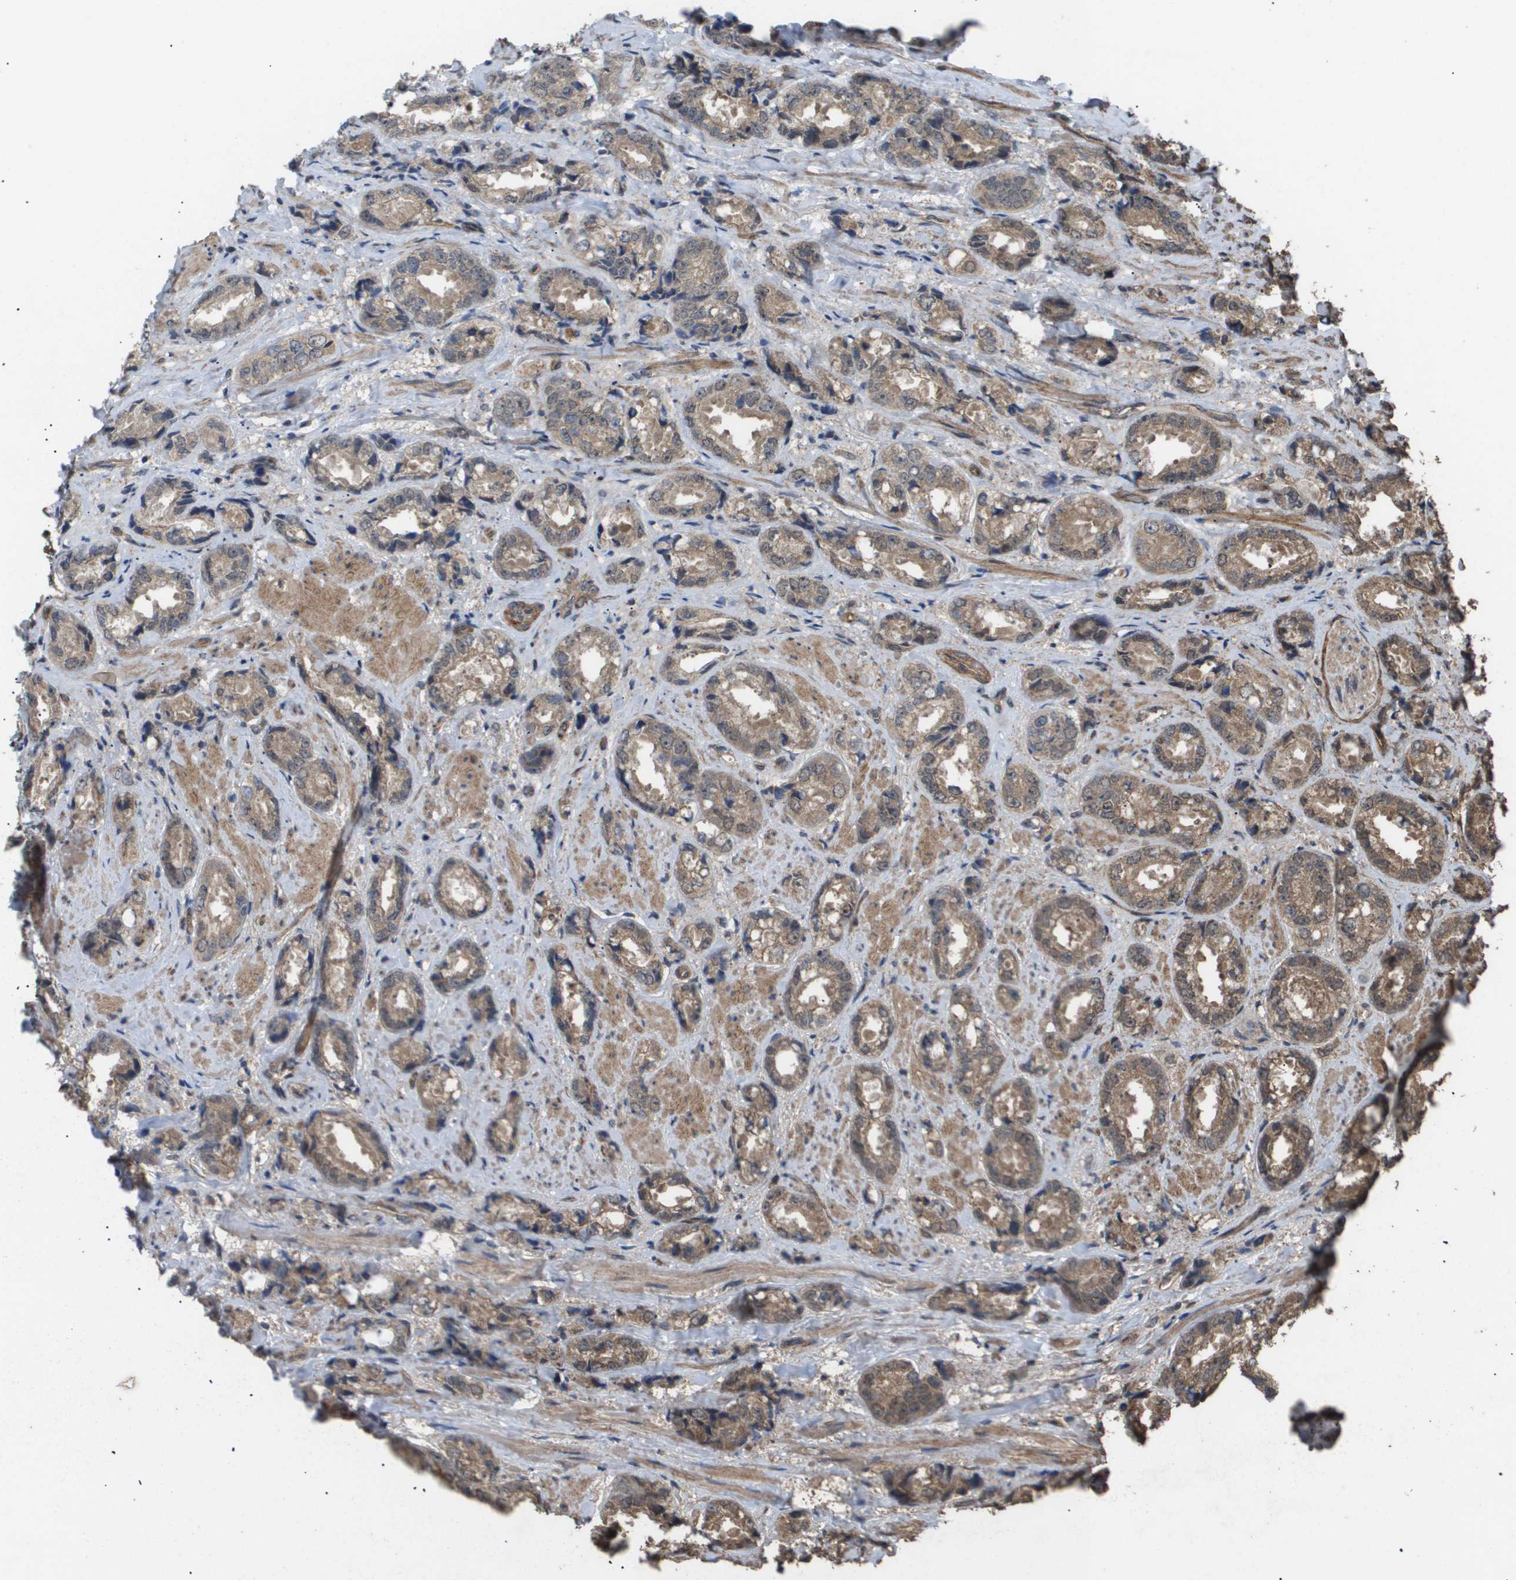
{"staining": {"intensity": "moderate", "quantity": ">75%", "location": "cytoplasmic/membranous"}, "tissue": "prostate cancer", "cell_type": "Tumor cells", "image_type": "cancer", "snomed": [{"axis": "morphology", "description": "Adenocarcinoma, High grade"}, {"axis": "topography", "description": "Prostate"}], "caption": "A brown stain highlights moderate cytoplasmic/membranous staining of a protein in human prostate cancer tumor cells.", "gene": "CUL5", "patient": {"sex": "male", "age": 61}}